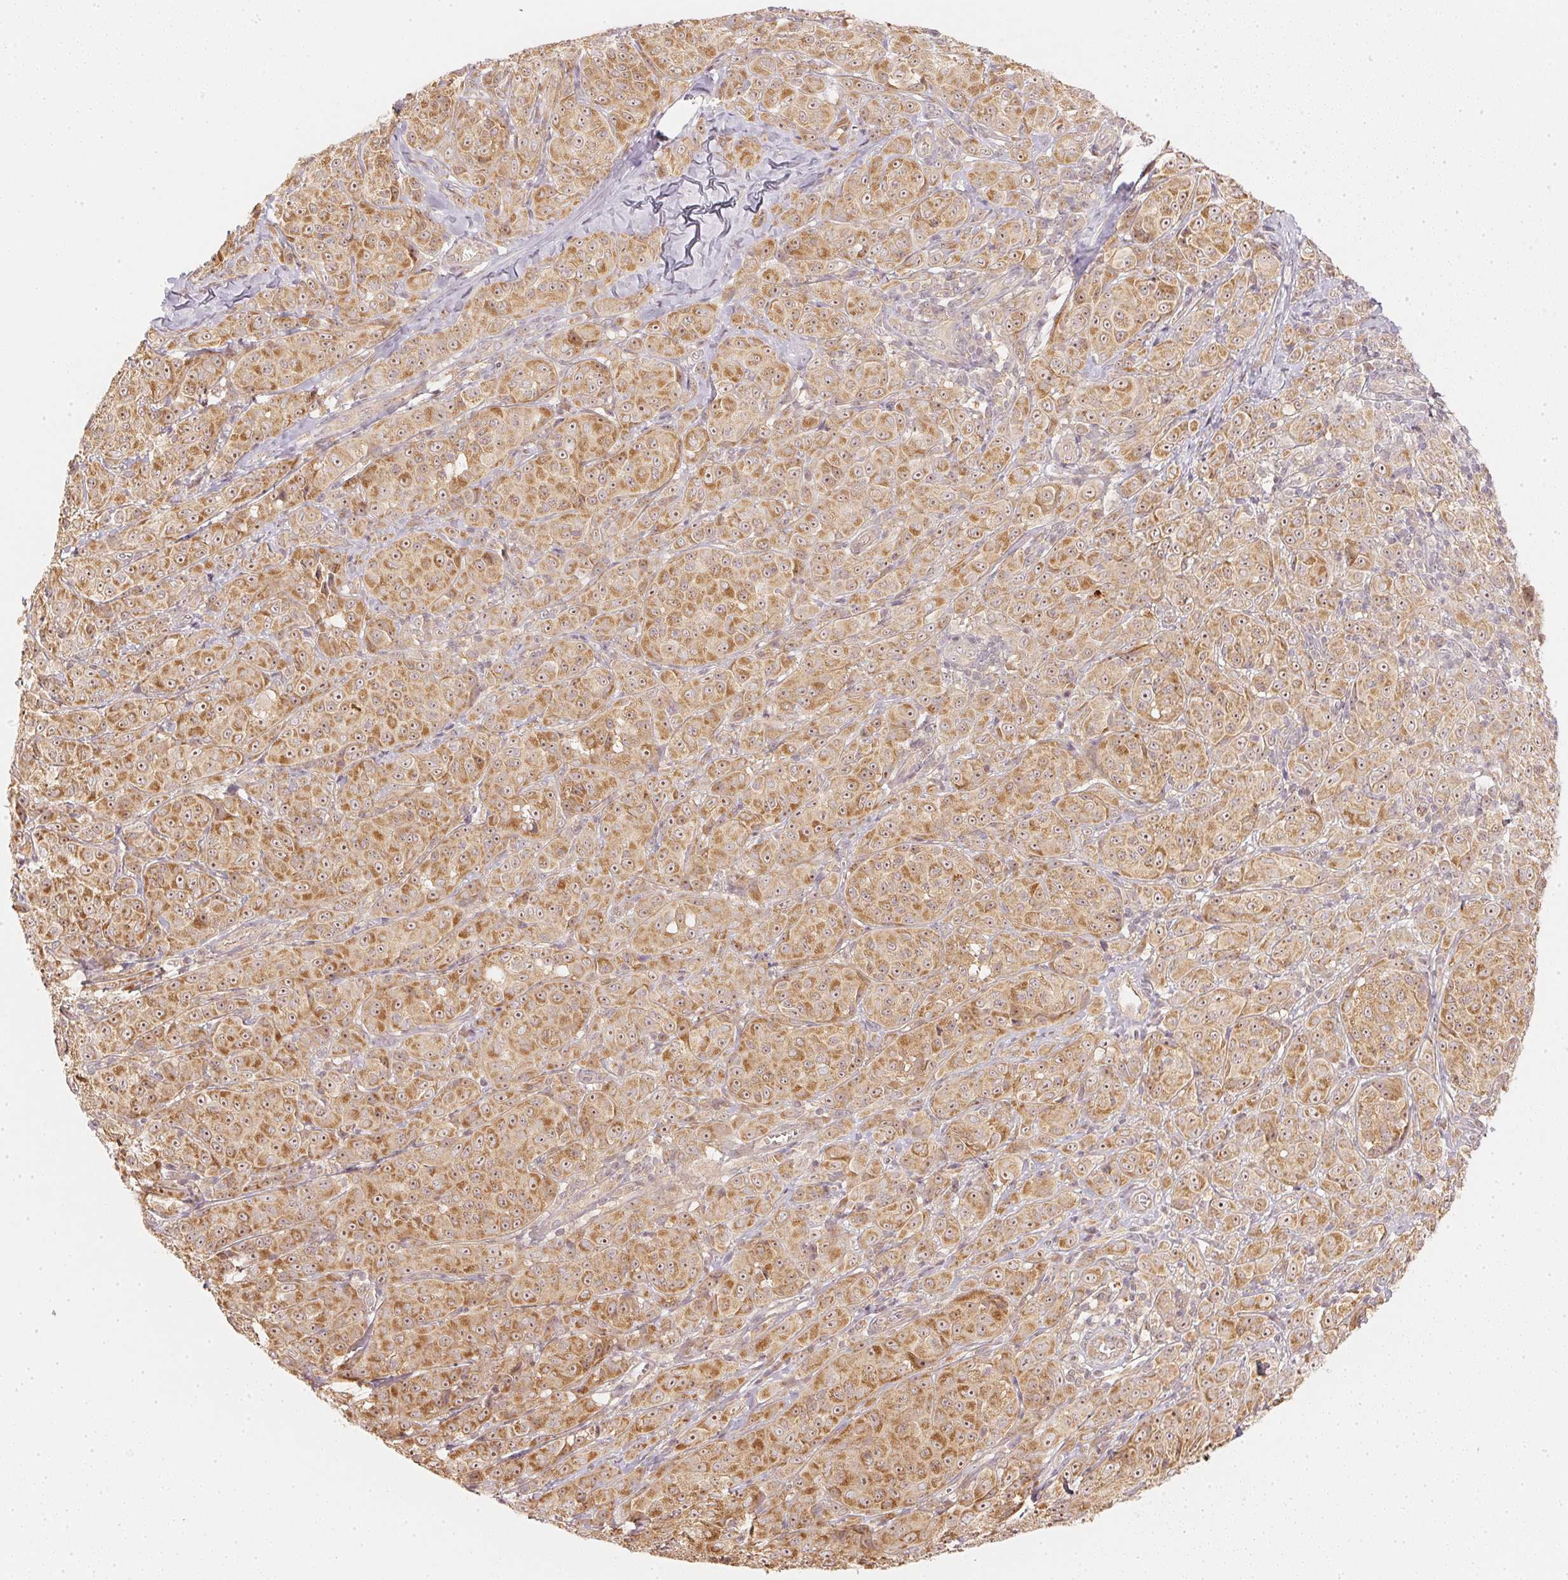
{"staining": {"intensity": "moderate", "quantity": ">75%", "location": "cytoplasmic/membranous,nuclear"}, "tissue": "melanoma", "cell_type": "Tumor cells", "image_type": "cancer", "snomed": [{"axis": "morphology", "description": "Malignant melanoma, NOS"}, {"axis": "topography", "description": "Skin"}], "caption": "Melanoma stained for a protein (brown) demonstrates moderate cytoplasmic/membranous and nuclear positive staining in about >75% of tumor cells.", "gene": "WDR54", "patient": {"sex": "male", "age": 89}}